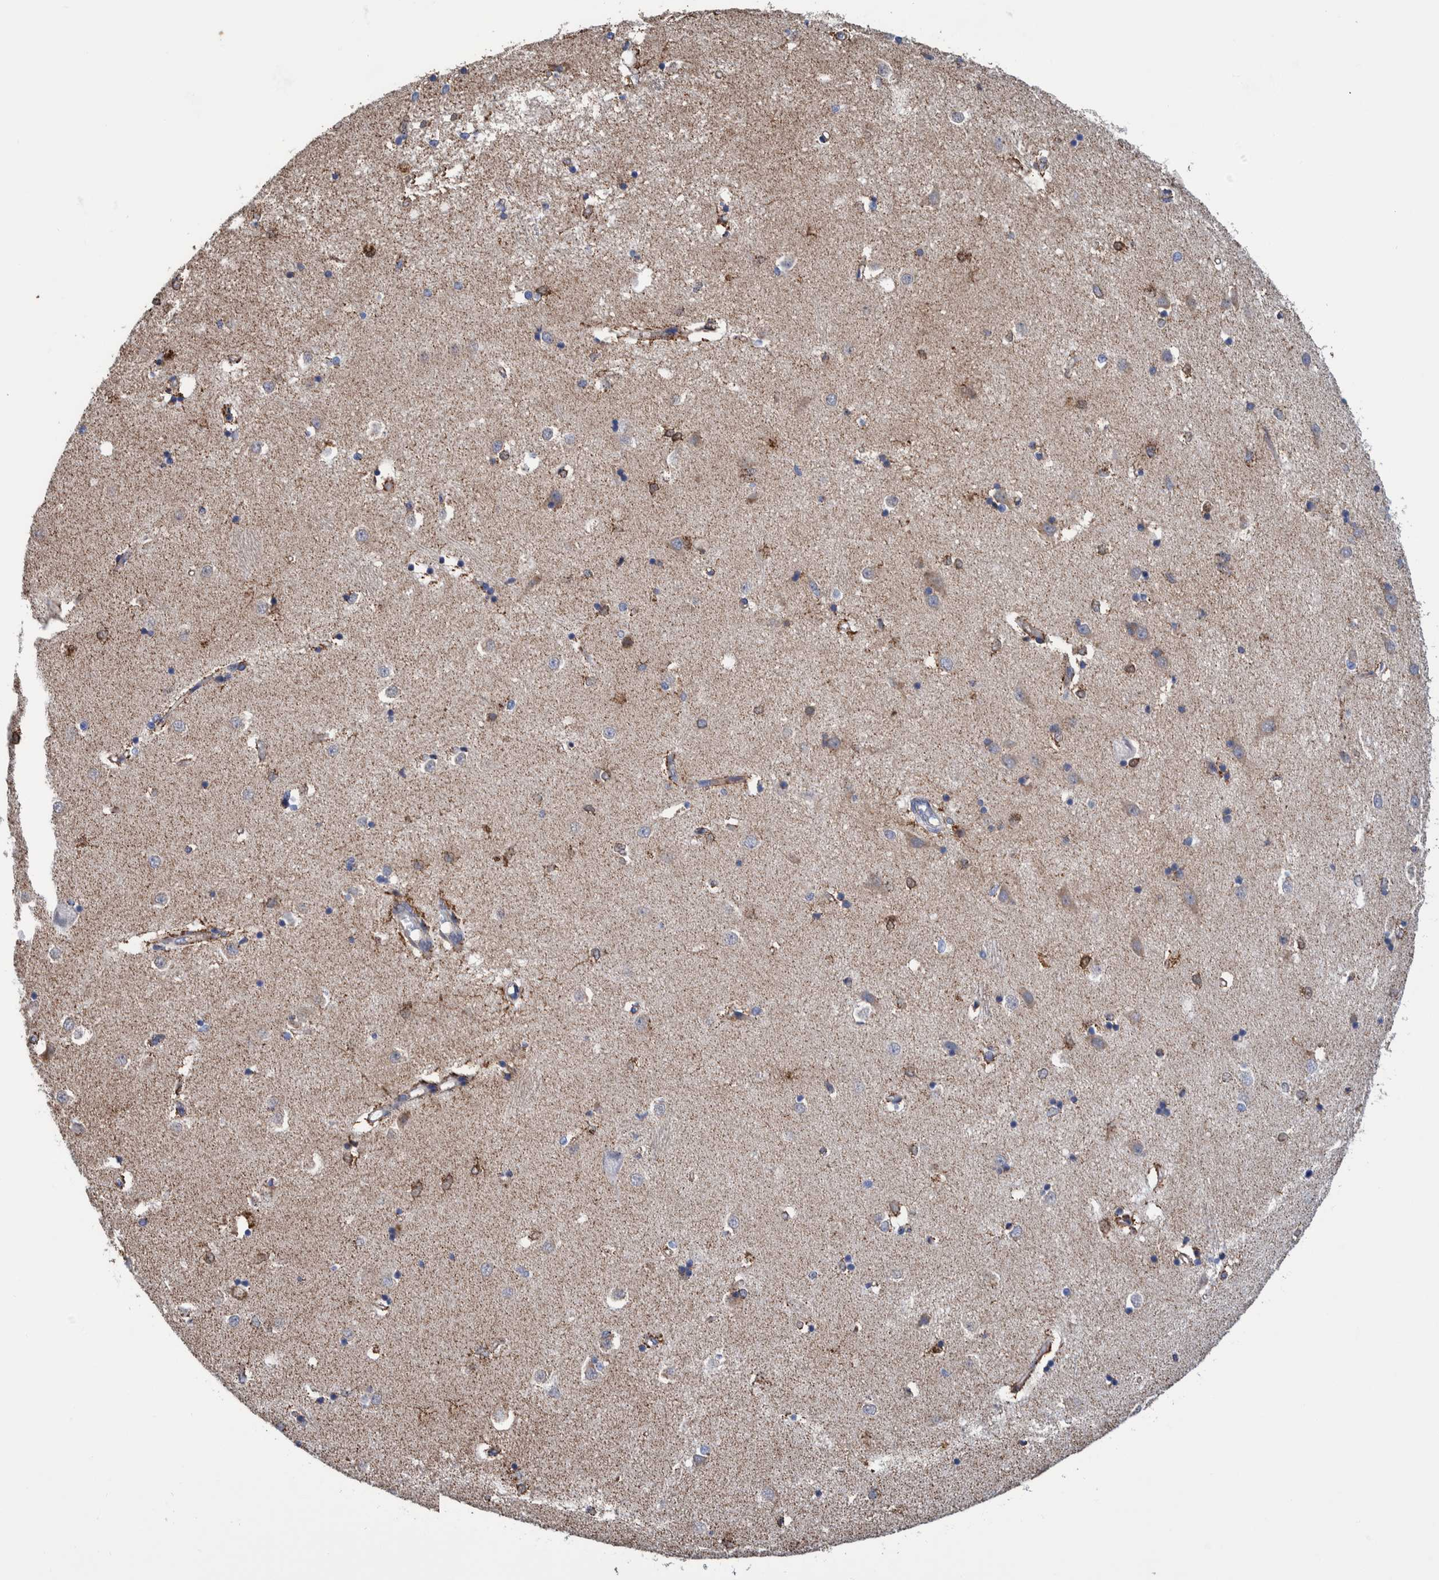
{"staining": {"intensity": "moderate", "quantity": "<25%", "location": "cytoplasmic/membranous"}, "tissue": "caudate", "cell_type": "Glial cells", "image_type": "normal", "snomed": [{"axis": "morphology", "description": "Normal tissue, NOS"}, {"axis": "topography", "description": "Lateral ventricle wall"}], "caption": "Caudate was stained to show a protein in brown. There is low levels of moderate cytoplasmic/membranous staining in about <25% of glial cells. (DAB (3,3'-diaminobenzidine) IHC with brightfield microscopy, high magnification).", "gene": "DECR1", "patient": {"sex": "male", "age": 45}}